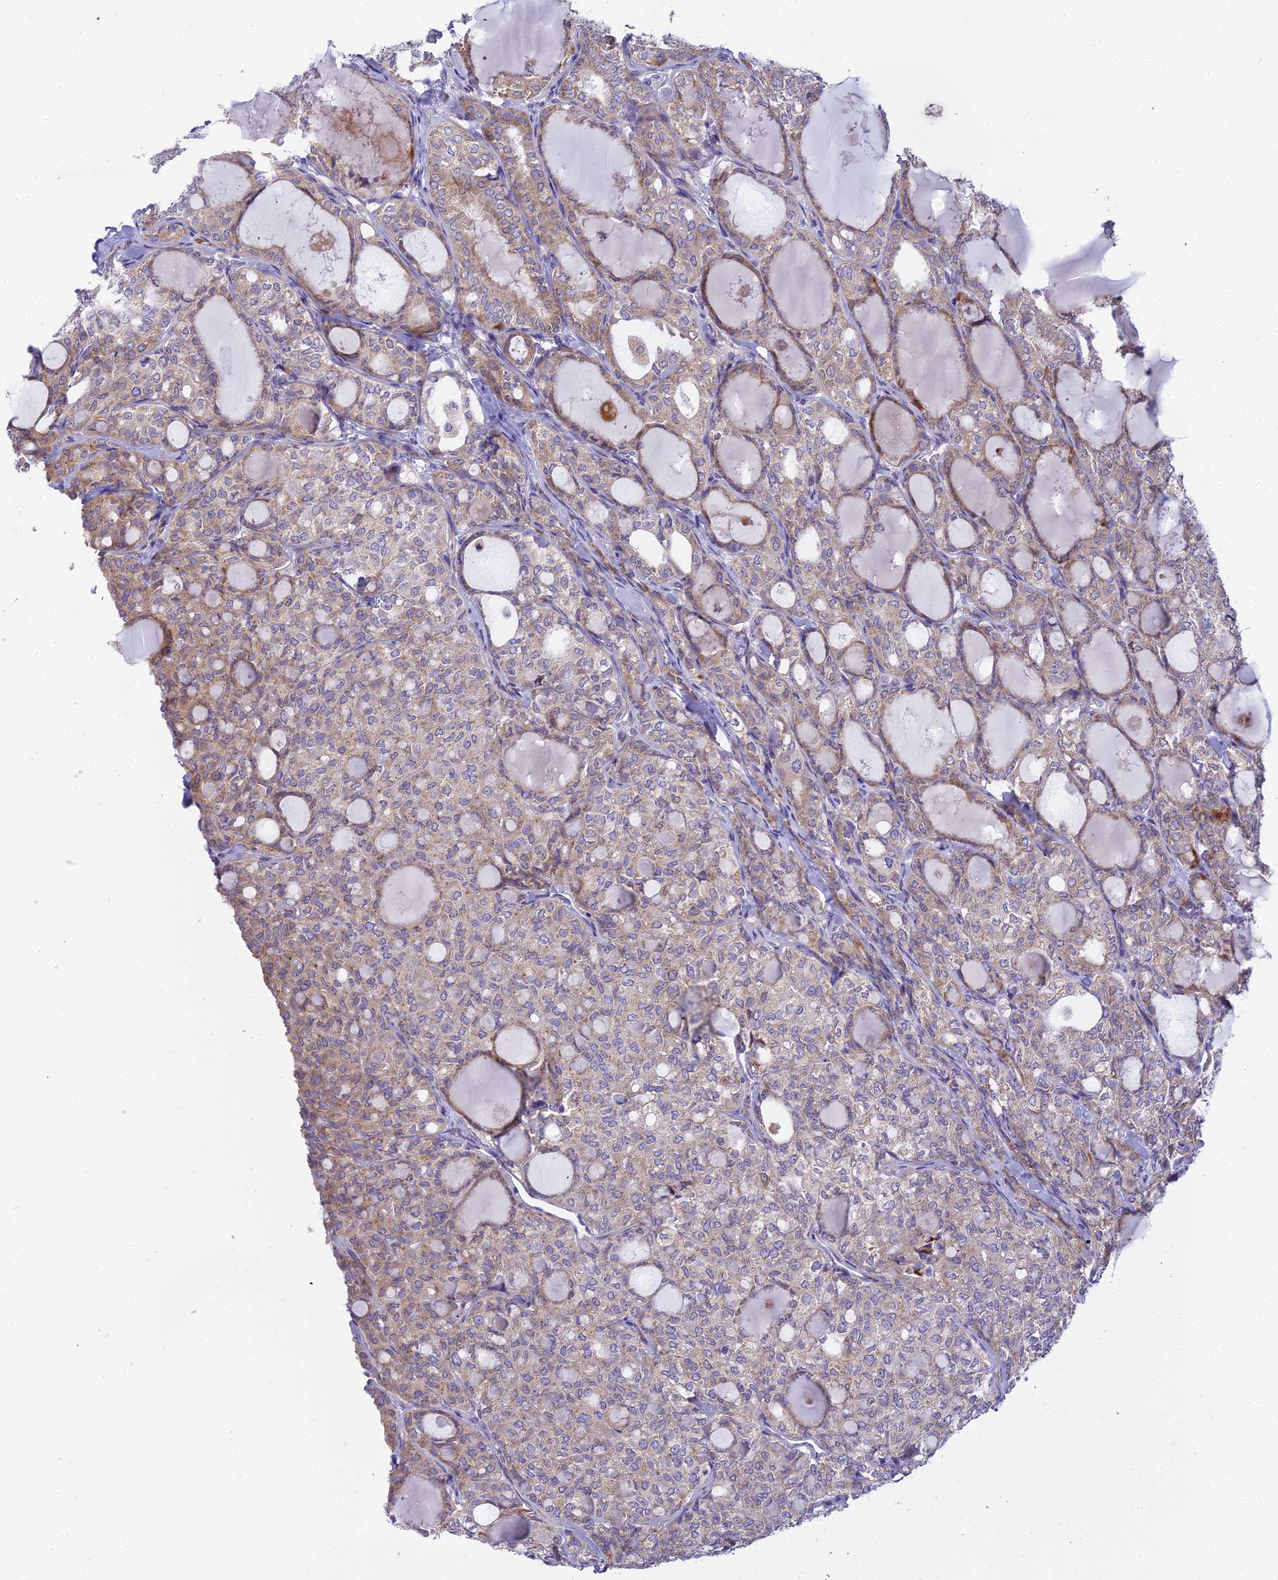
{"staining": {"intensity": "weak", "quantity": "25%-75%", "location": "cytoplasmic/membranous"}, "tissue": "thyroid cancer", "cell_type": "Tumor cells", "image_type": "cancer", "snomed": [{"axis": "morphology", "description": "Follicular adenoma carcinoma, NOS"}, {"axis": "topography", "description": "Thyroid gland"}], "caption": "Thyroid follicular adenoma carcinoma was stained to show a protein in brown. There is low levels of weak cytoplasmic/membranous positivity in approximately 25%-75% of tumor cells.", "gene": "CLCN7", "patient": {"sex": "male", "age": 75}}